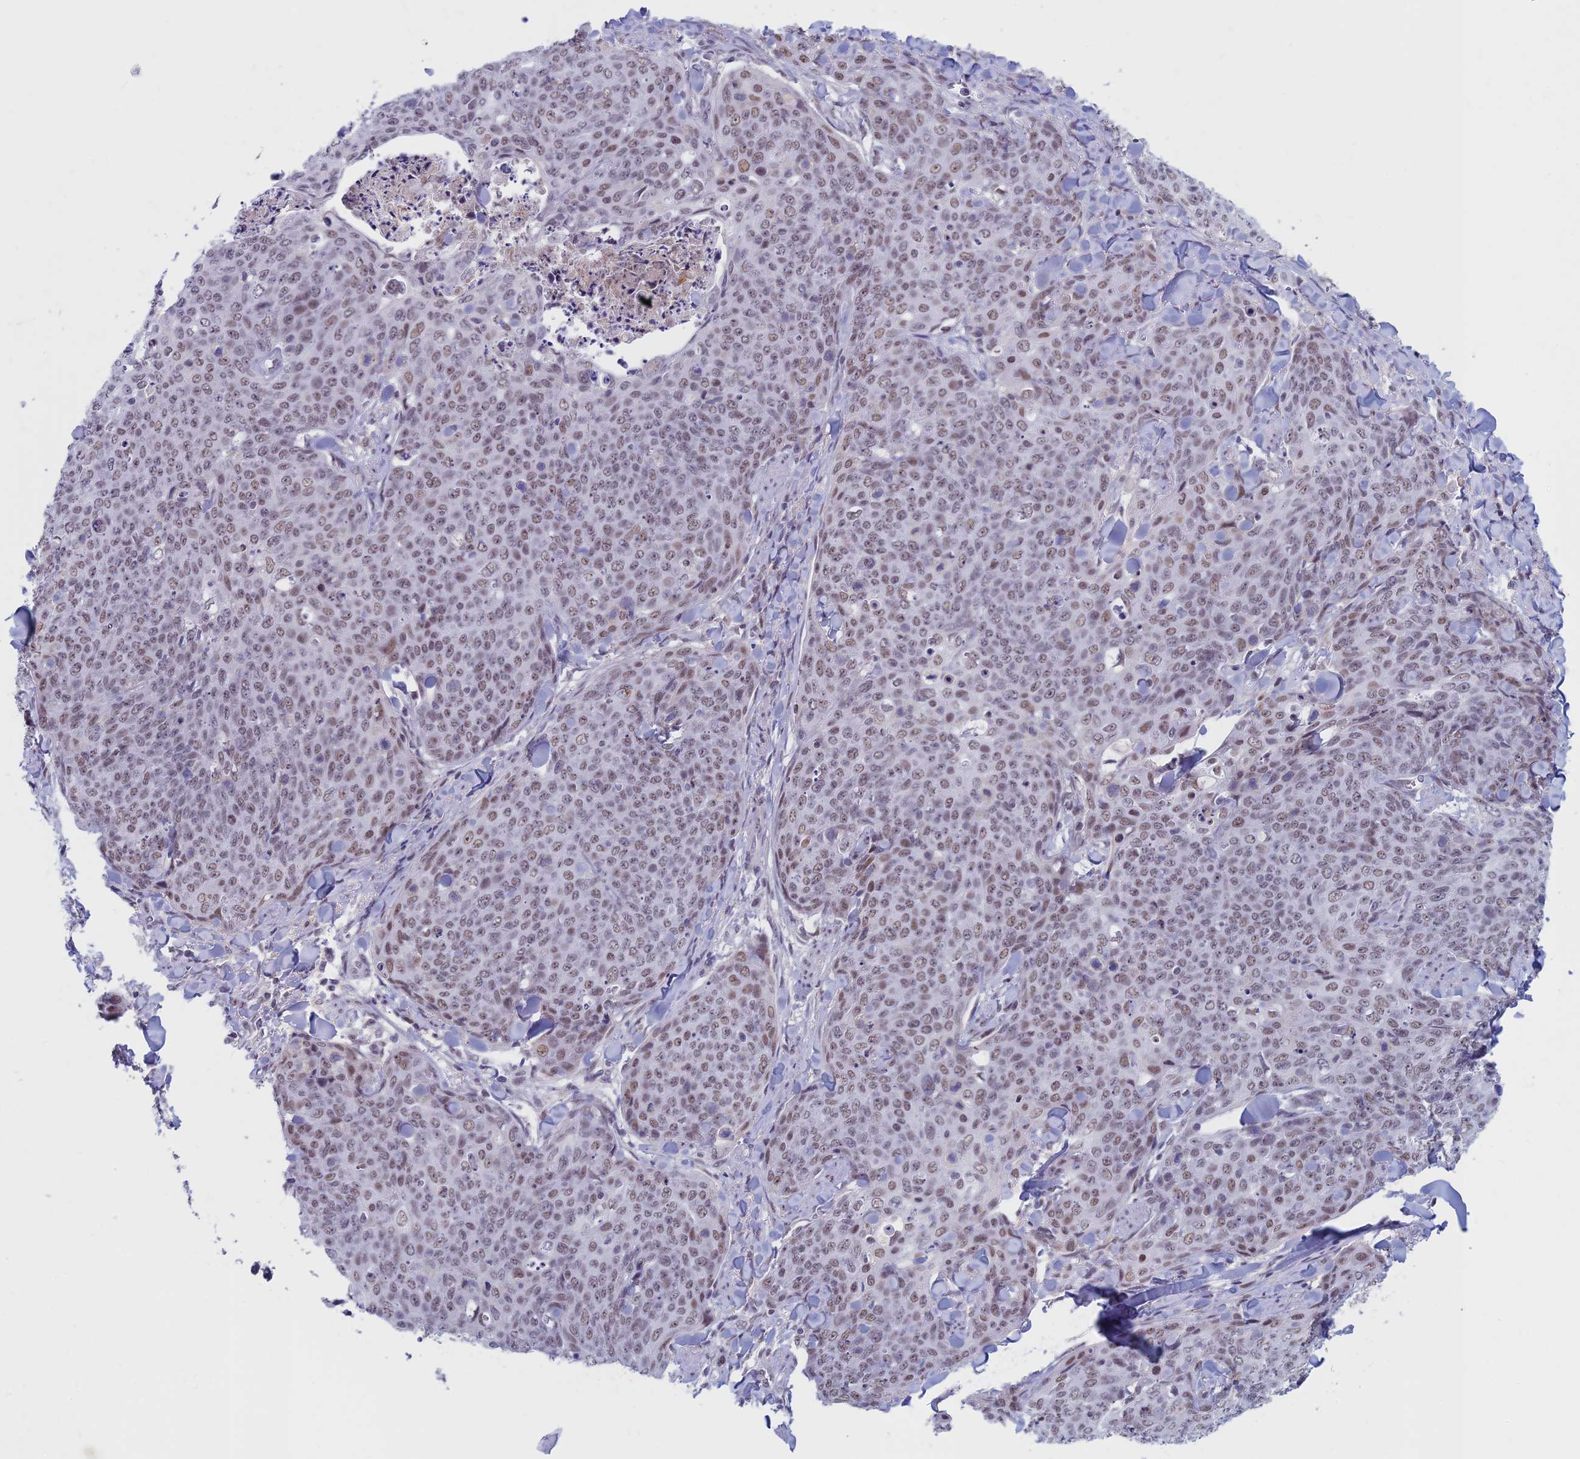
{"staining": {"intensity": "weak", "quantity": ">75%", "location": "nuclear"}, "tissue": "skin cancer", "cell_type": "Tumor cells", "image_type": "cancer", "snomed": [{"axis": "morphology", "description": "Squamous cell carcinoma, NOS"}, {"axis": "topography", "description": "Skin"}, {"axis": "topography", "description": "Vulva"}], "caption": "Human skin squamous cell carcinoma stained with a protein marker shows weak staining in tumor cells.", "gene": "ASH2L", "patient": {"sex": "female", "age": 85}}